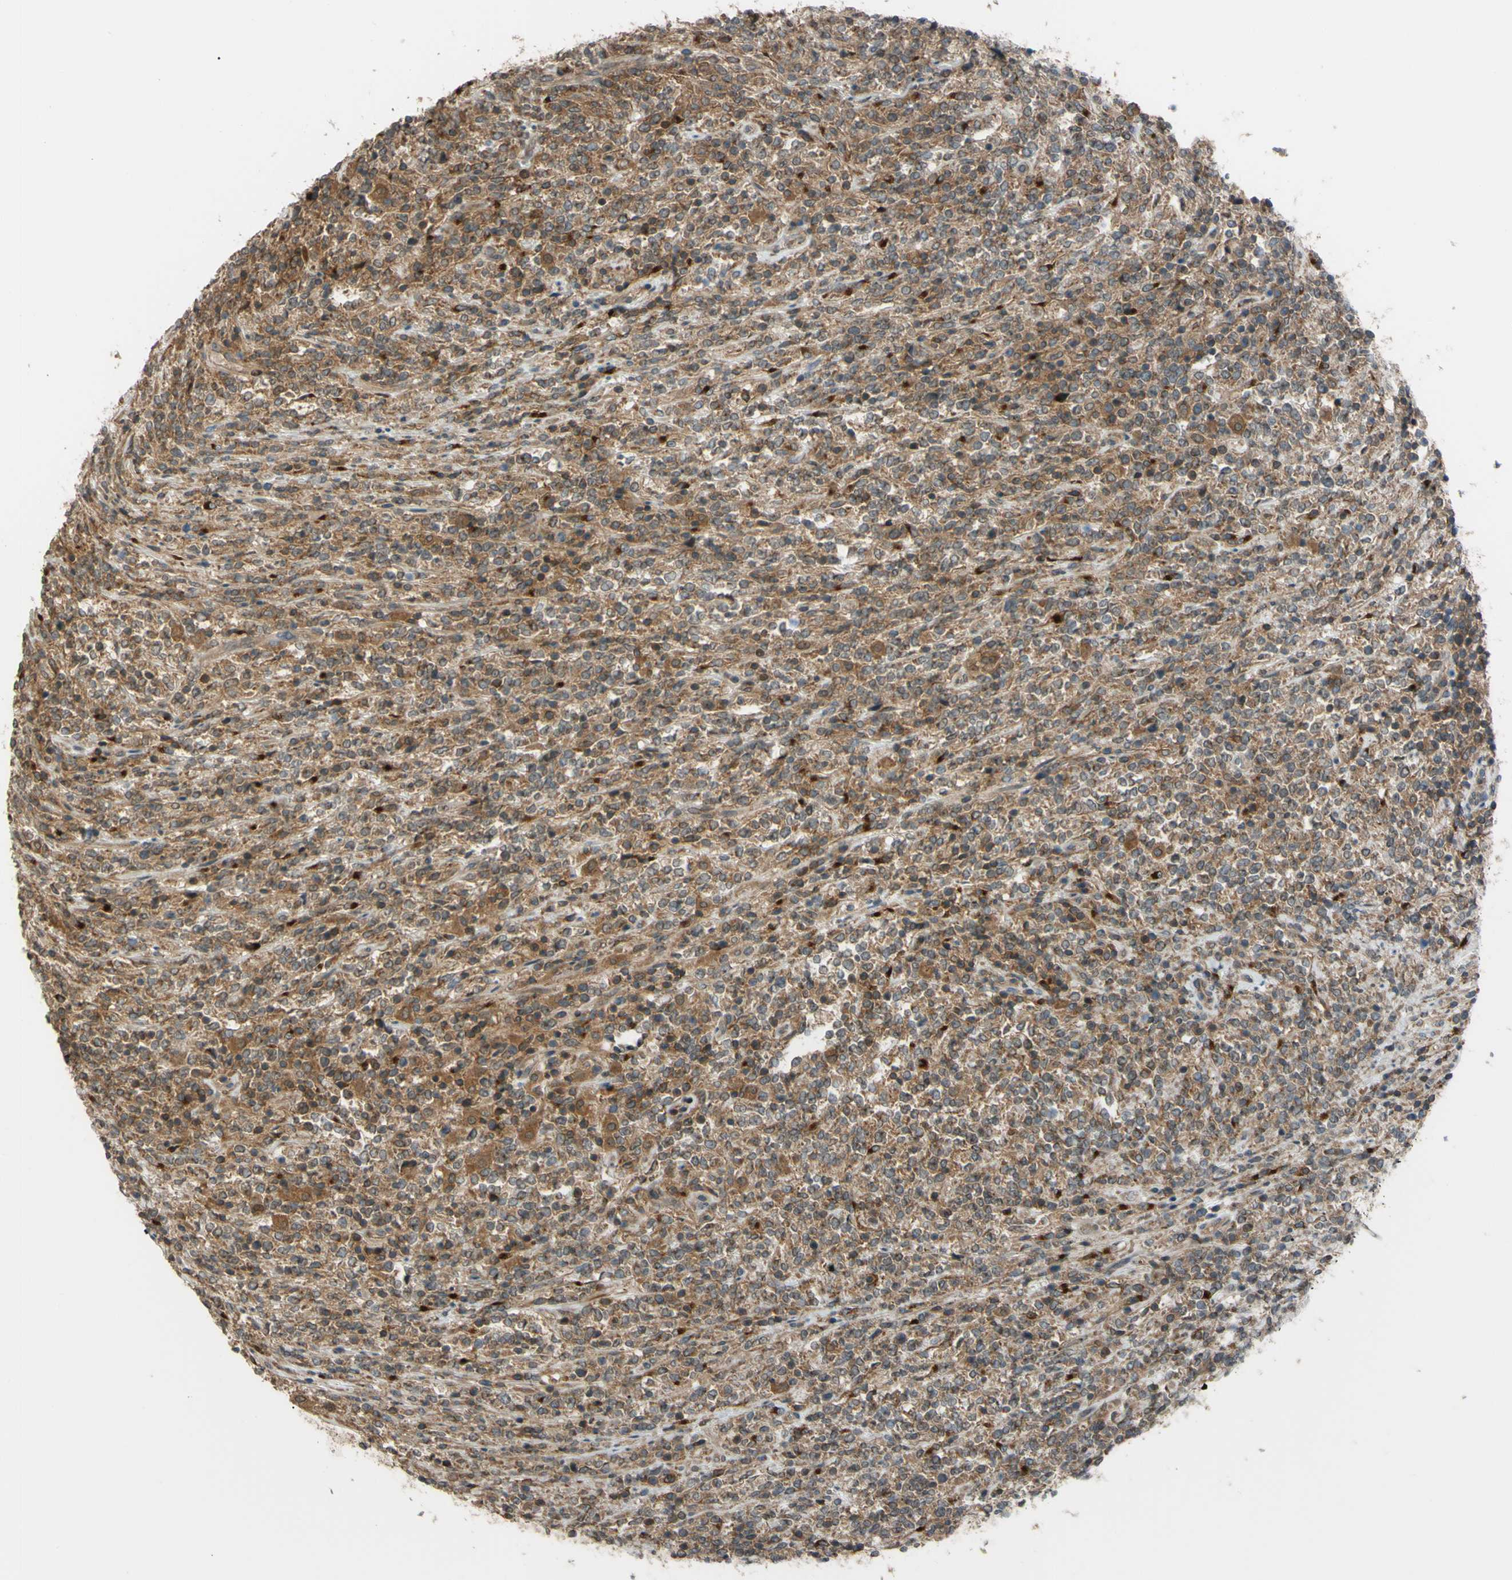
{"staining": {"intensity": "moderate", "quantity": "25%-75%", "location": "cytoplasmic/membranous"}, "tissue": "lymphoma", "cell_type": "Tumor cells", "image_type": "cancer", "snomed": [{"axis": "morphology", "description": "Malignant lymphoma, non-Hodgkin's type, High grade"}, {"axis": "topography", "description": "Soft tissue"}], "caption": "Lymphoma stained with a protein marker shows moderate staining in tumor cells.", "gene": "FLII", "patient": {"sex": "male", "age": 18}}